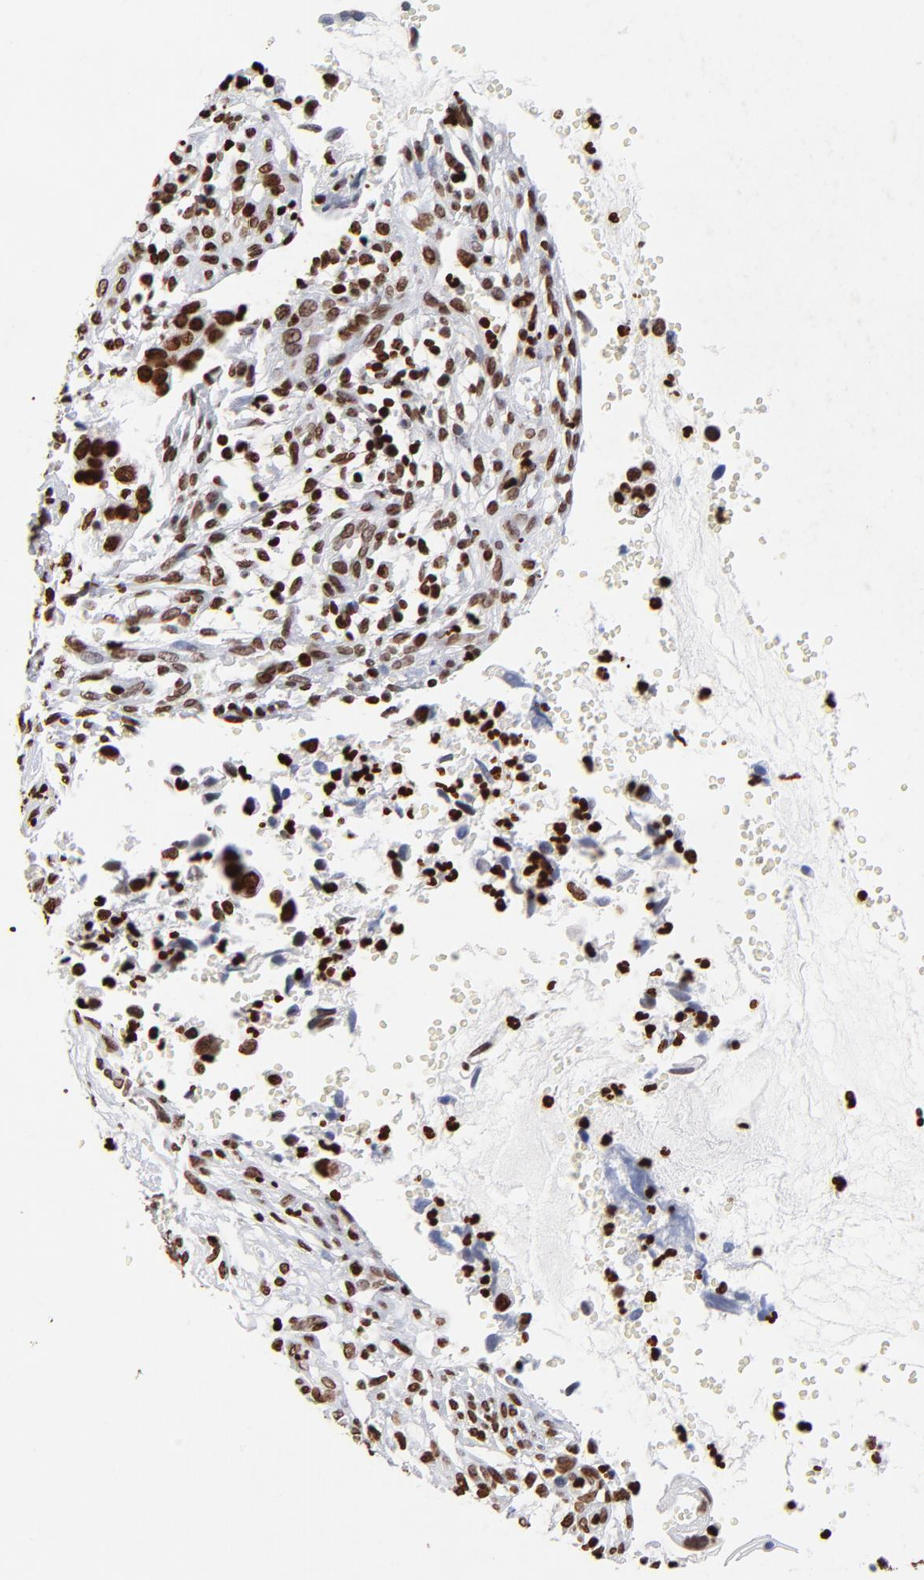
{"staining": {"intensity": "strong", "quantity": ">75%", "location": "nuclear"}, "tissue": "cervical cancer", "cell_type": "Tumor cells", "image_type": "cancer", "snomed": [{"axis": "morphology", "description": "Normal tissue, NOS"}, {"axis": "morphology", "description": "Squamous cell carcinoma, NOS"}, {"axis": "topography", "description": "Cervix"}], "caption": "This is a micrograph of IHC staining of cervical cancer, which shows strong expression in the nuclear of tumor cells.", "gene": "FBH1", "patient": {"sex": "female", "age": 45}}